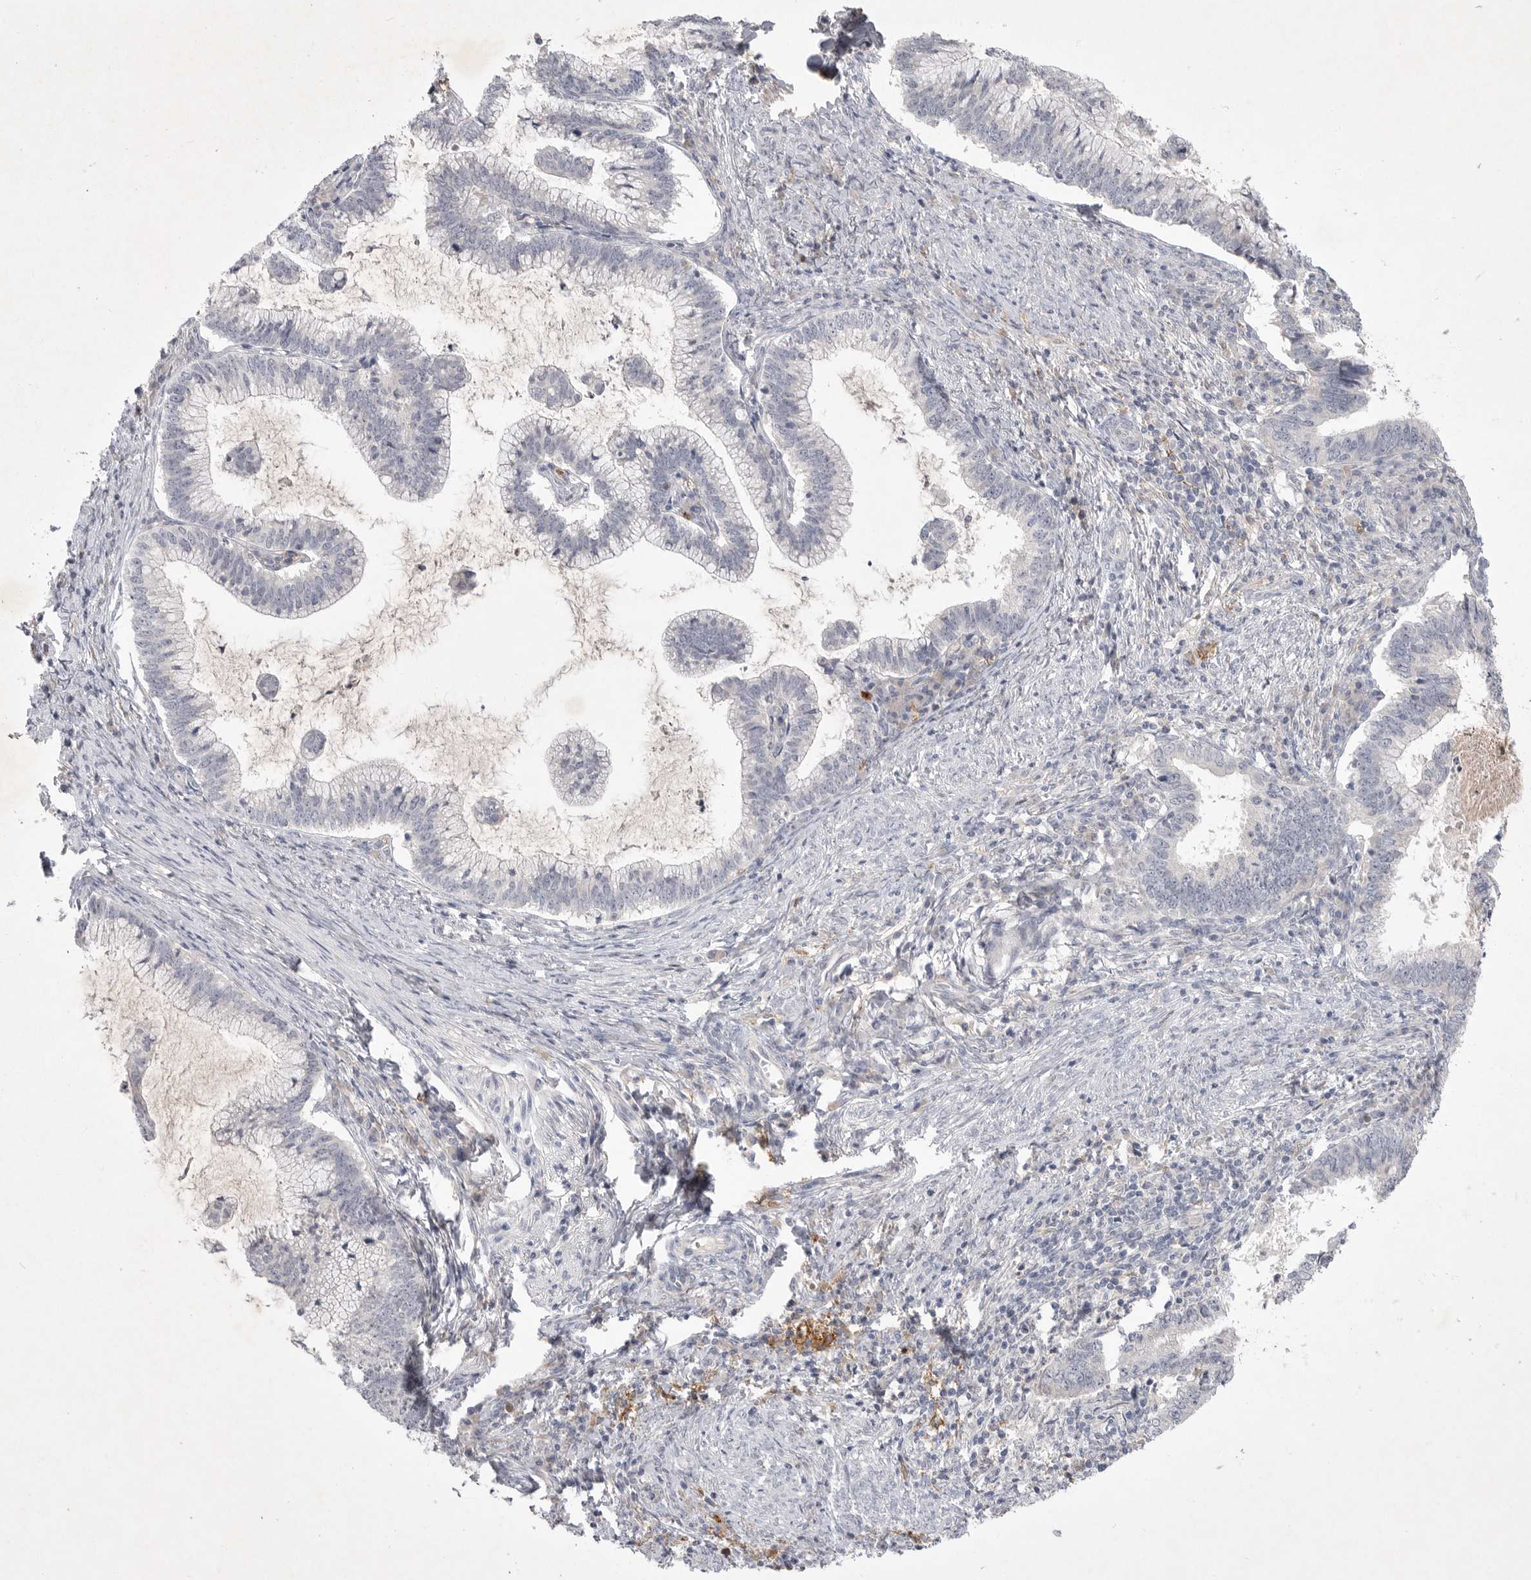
{"staining": {"intensity": "negative", "quantity": "none", "location": "none"}, "tissue": "cervical cancer", "cell_type": "Tumor cells", "image_type": "cancer", "snomed": [{"axis": "morphology", "description": "Adenocarcinoma, NOS"}, {"axis": "topography", "description": "Cervix"}], "caption": "Protein analysis of adenocarcinoma (cervical) demonstrates no significant positivity in tumor cells.", "gene": "ITGAD", "patient": {"sex": "female", "age": 36}}